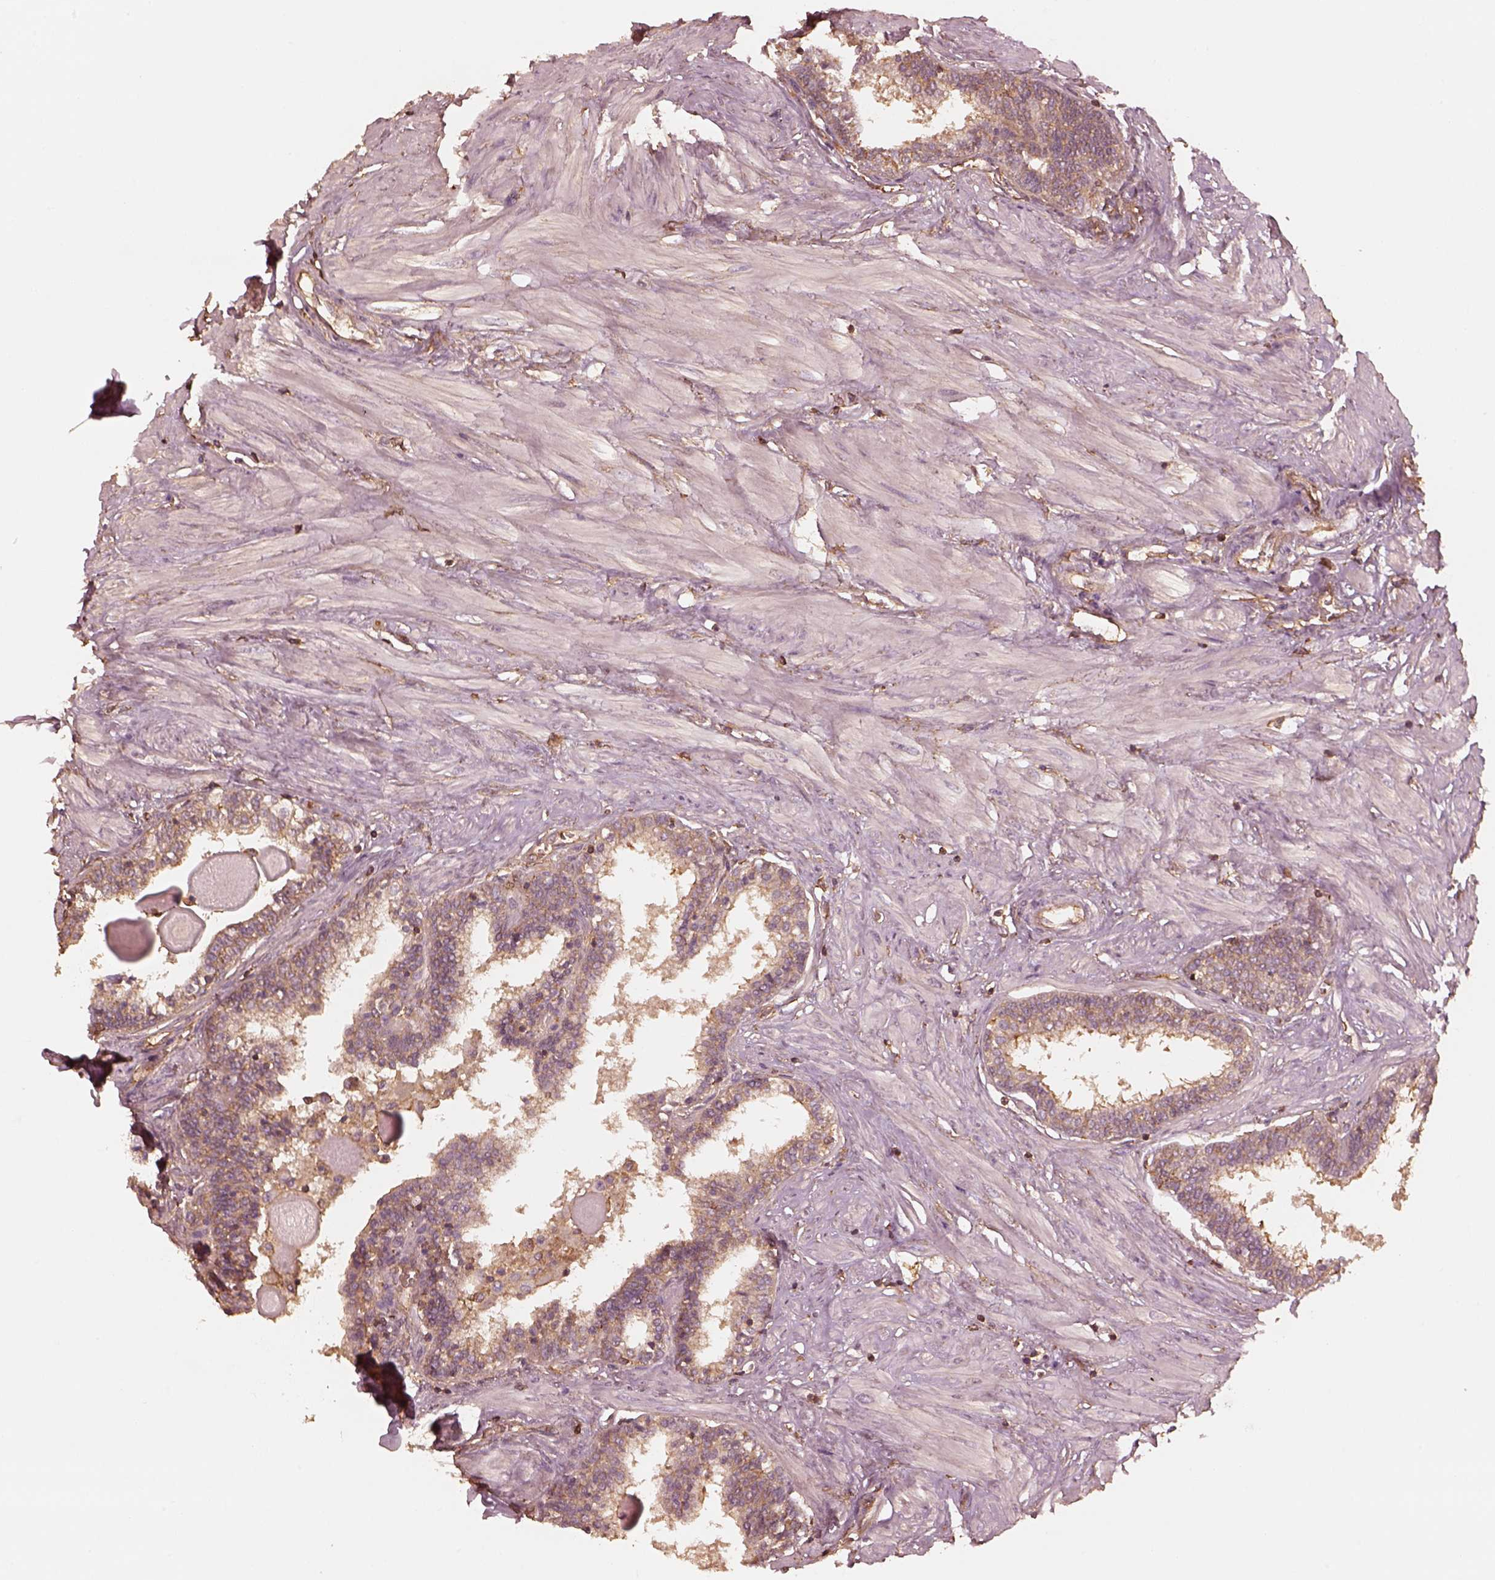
{"staining": {"intensity": "weak", "quantity": "<25%", "location": "cytoplasmic/membranous"}, "tissue": "prostate", "cell_type": "Glandular cells", "image_type": "normal", "snomed": [{"axis": "morphology", "description": "Normal tissue, NOS"}, {"axis": "topography", "description": "Prostate"}], "caption": "Histopathology image shows no significant protein staining in glandular cells of benign prostate.", "gene": "WDR7", "patient": {"sex": "male", "age": 55}}